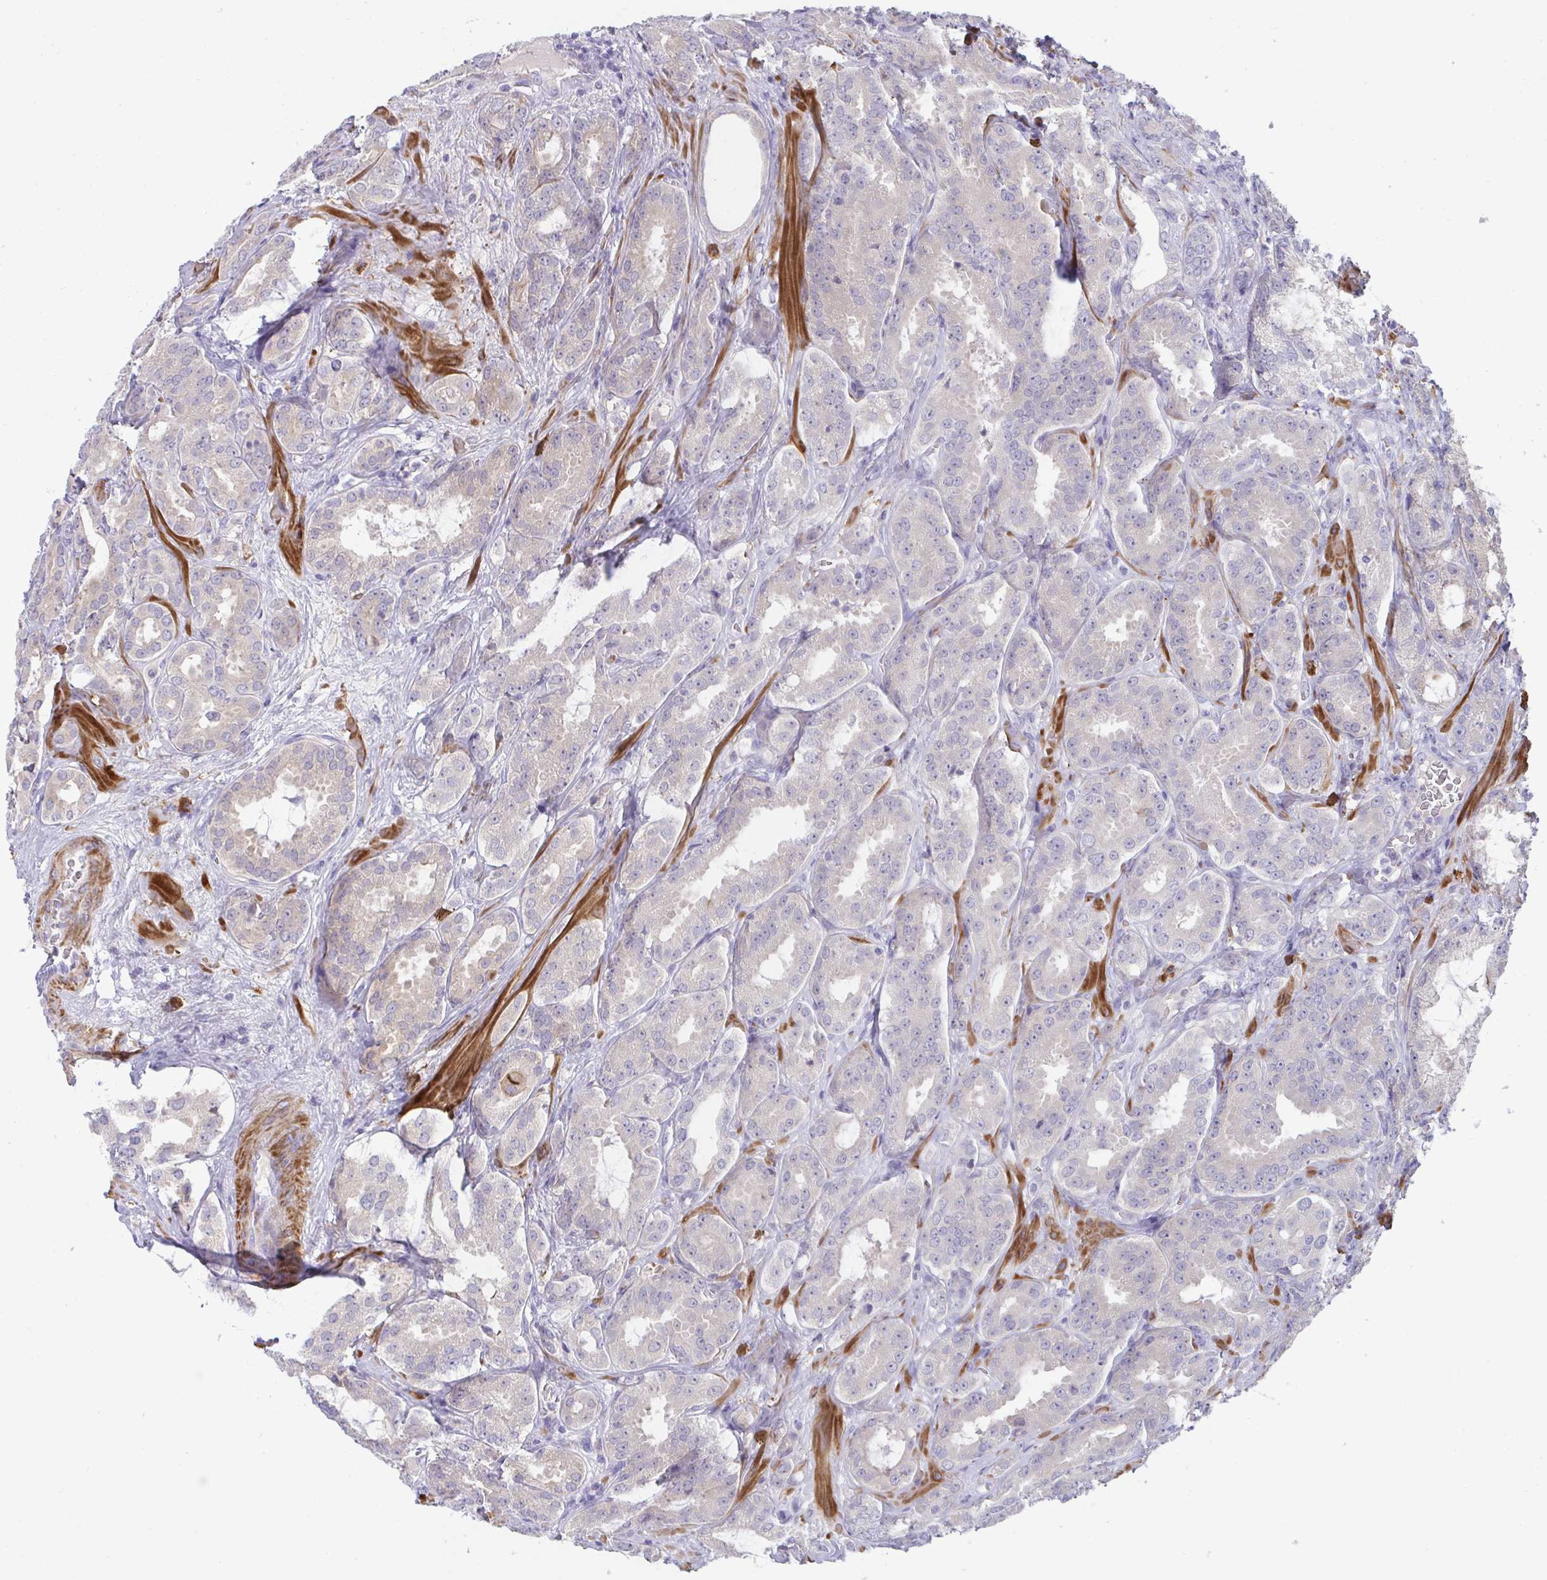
{"staining": {"intensity": "negative", "quantity": "none", "location": "none"}, "tissue": "prostate cancer", "cell_type": "Tumor cells", "image_type": "cancer", "snomed": [{"axis": "morphology", "description": "Adenocarcinoma, High grade"}, {"axis": "topography", "description": "Prostate"}], "caption": "Immunohistochemistry (IHC) histopathology image of human adenocarcinoma (high-grade) (prostate) stained for a protein (brown), which exhibits no expression in tumor cells. (DAB immunohistochemistry, high magnification).", "gene": "PIGZ", "patient": {"sex": "male", "age": 64}}